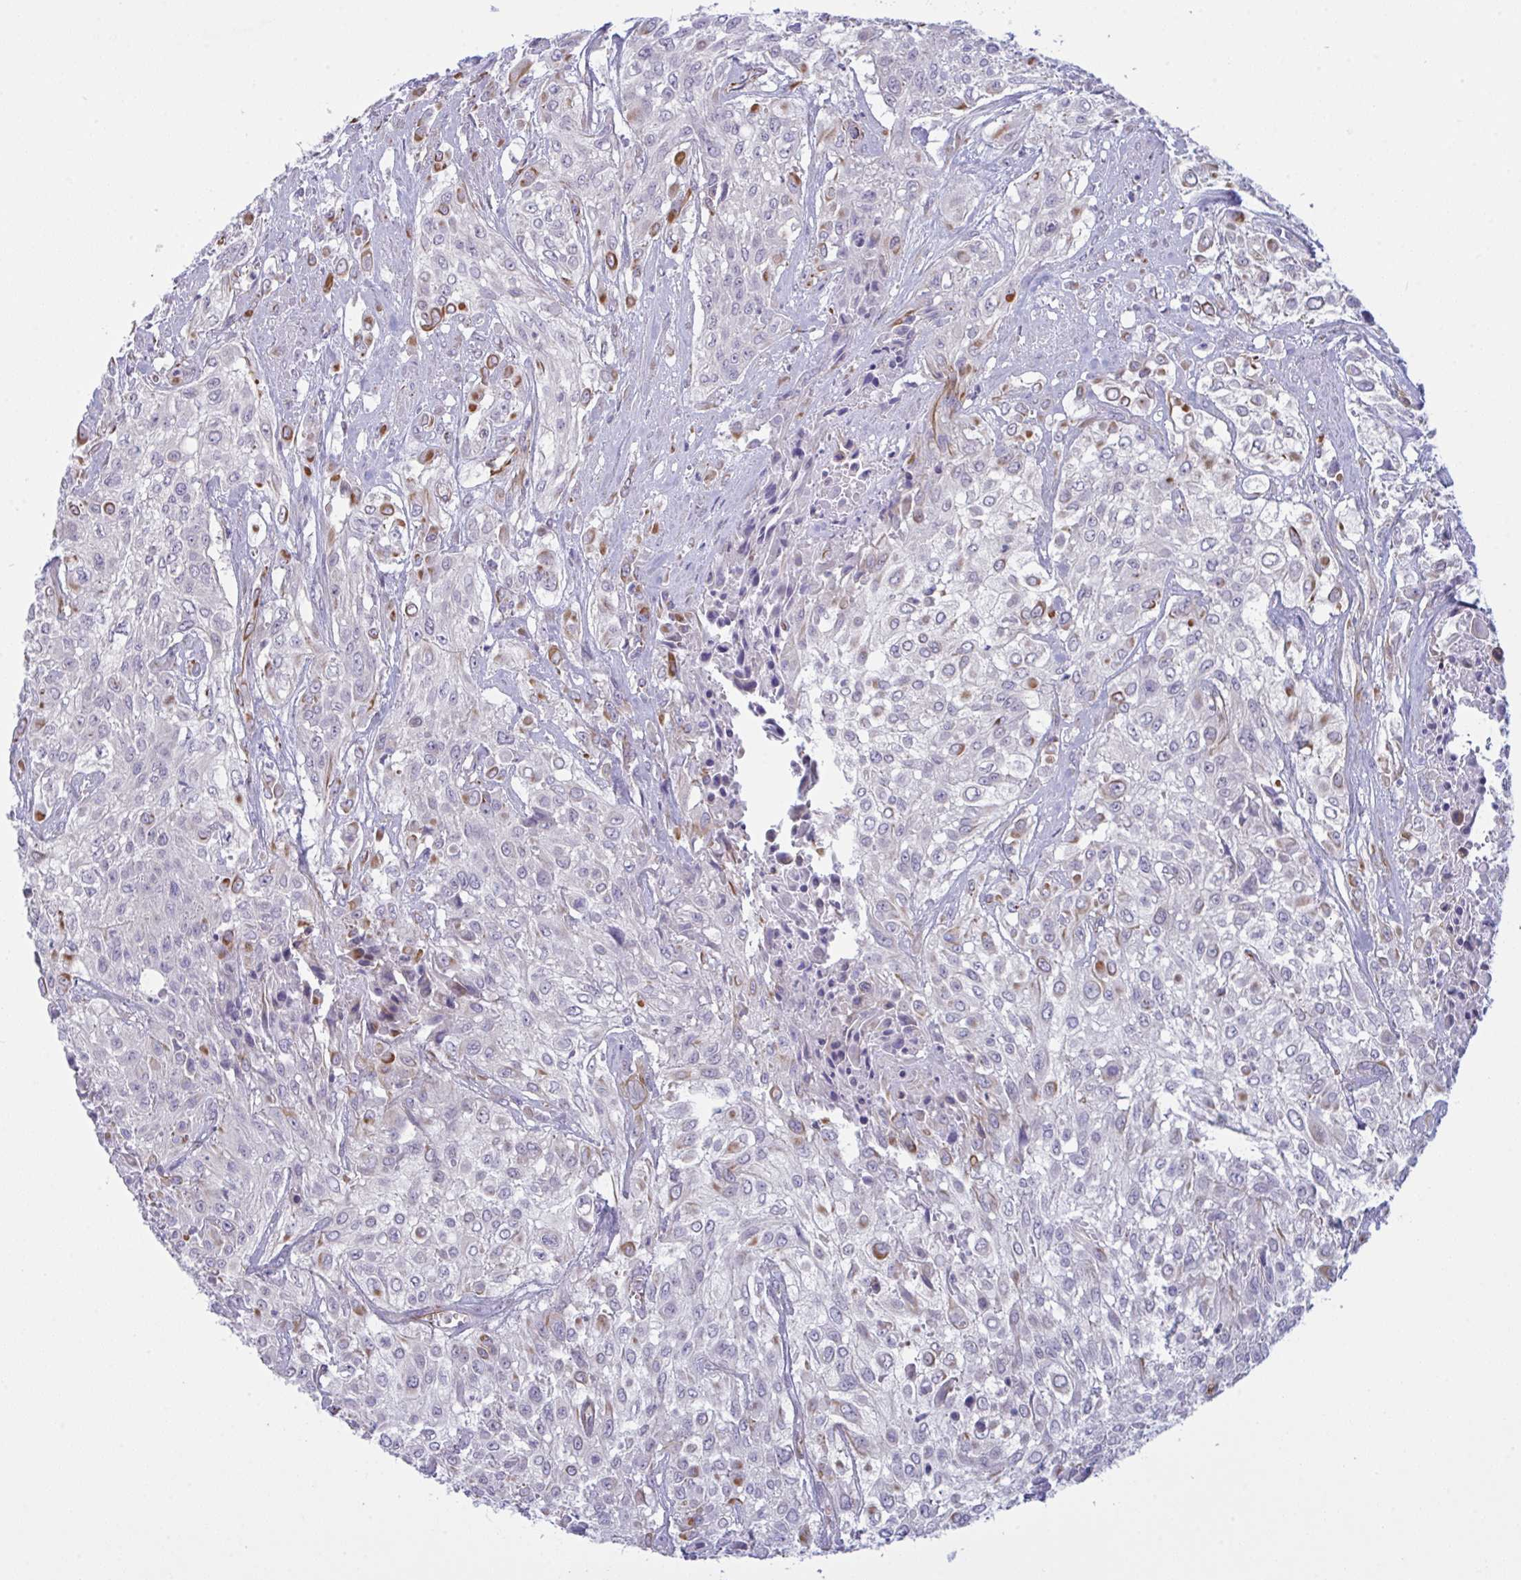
{"staining": {"intensity": "moderate", "quantity": "<25%", "location": "cytoplasmic/membranous"}, "tissue": "urothelial cancer", "cell_type": "Tumor cells", "image_type": "cancer", "snomed": [{"axis": "morphology", "description": "Urothelial carcinoma, High grade"}, {"axis": "topography", "description": "Urinary bladder"}], "caption": "Immunohistochemistry (IHC) (DAB) staining of human urothelial cancer exhibits moderate cytoplasmic/membranous protein staining in approximately <25% of tumor cells.", "gene": "DCBLD1", "patient": {"sex": "male", "age": 57}}